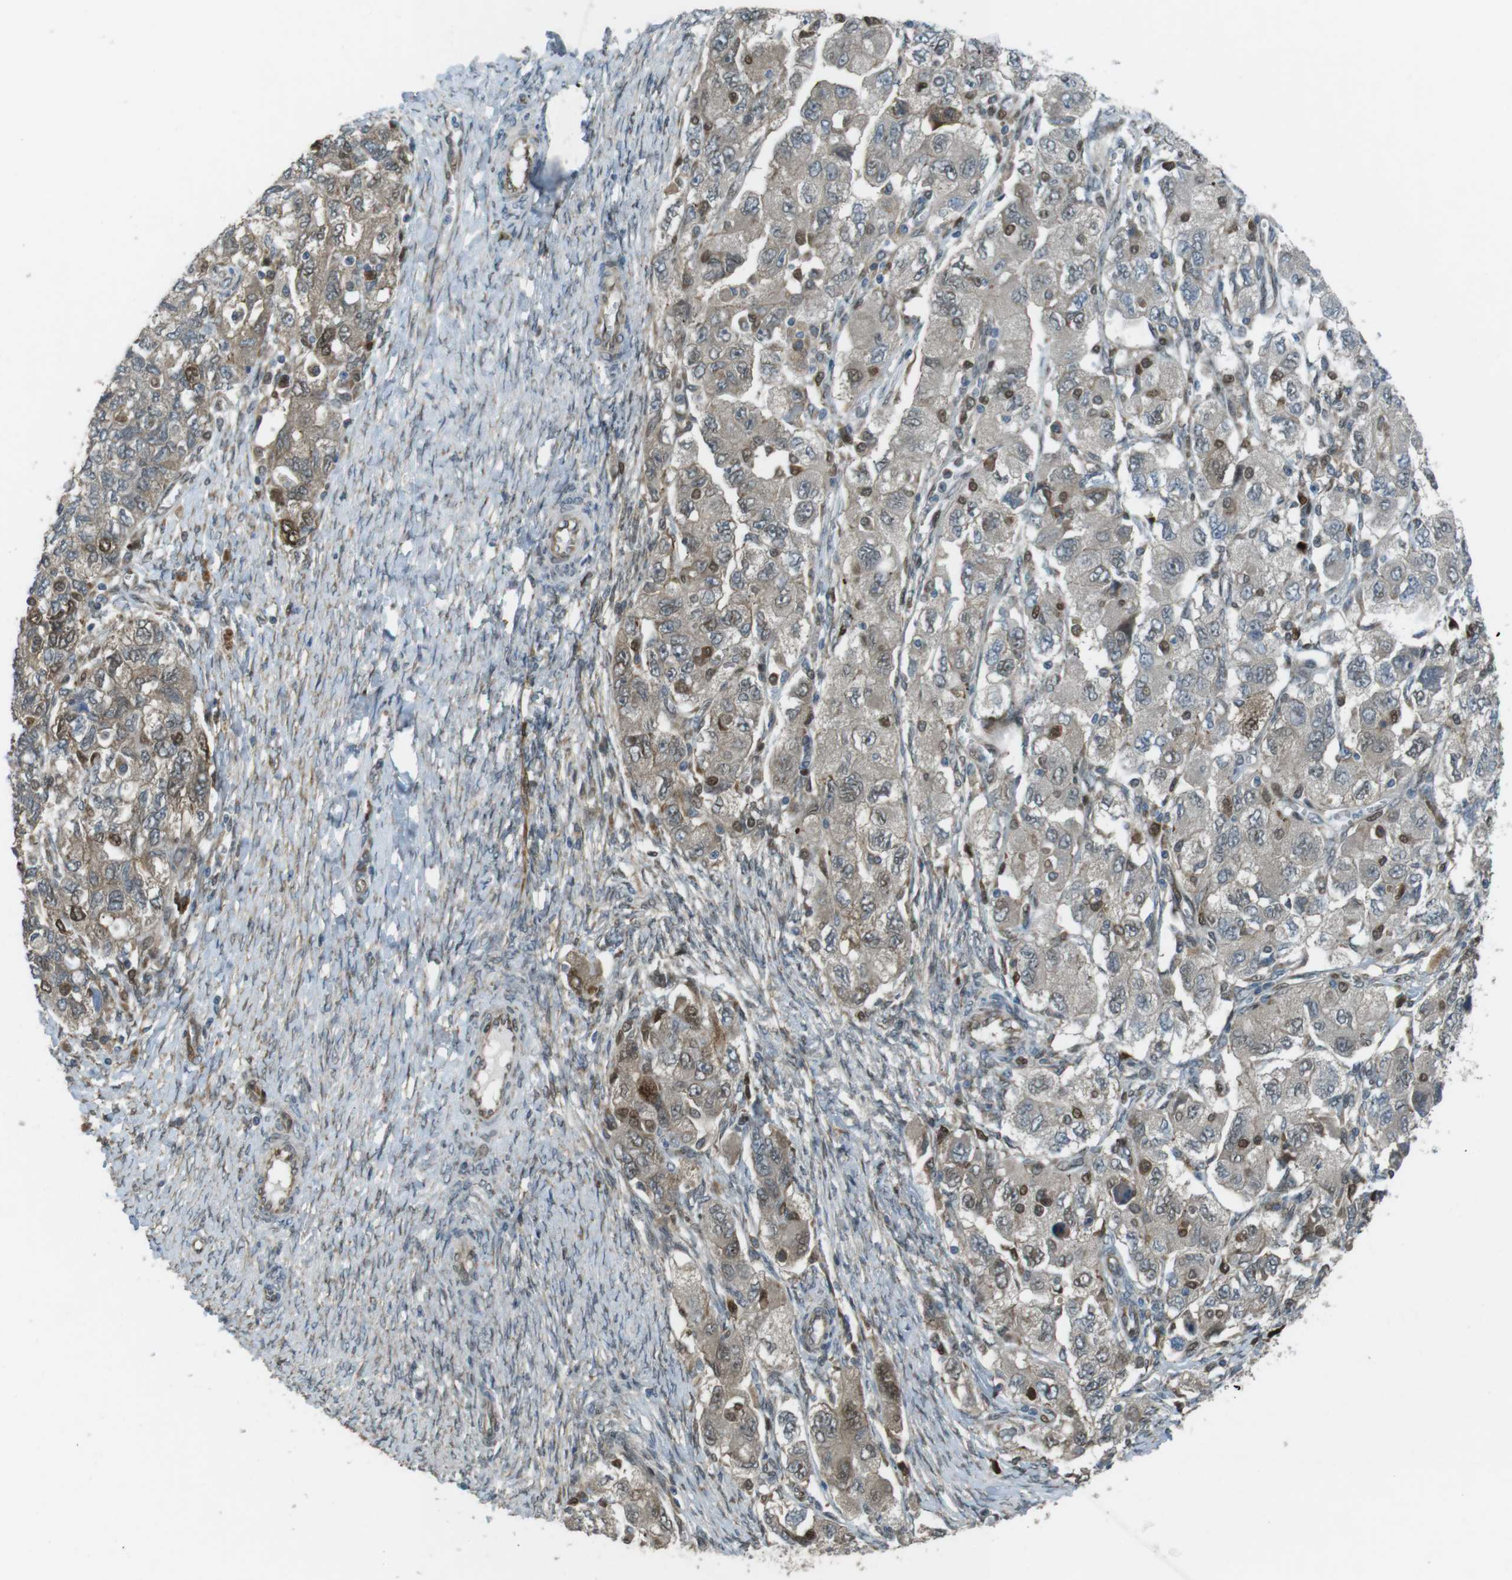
{"staining": {"intensity": "moderate", "quantity": "25%-75%", "location": "cytoplasmic/membranous,nuclear"}, "tissue": "ovarian cancer", "cell_type": "Tumor cells", "image_type": "cancer", "snomed": [{"axis": "morphology", "description": "Carcinoma, NOS"}, {"axis": "morphology", "description": "Cystadenocarcinoma, serous, NOS"}, {"axis": "topography", "description": "Ovary"}], "caption": "DAB (3,3'-diaminobenzidine) immunohistochemical staining of ovarian carcinoma displays moderate cytoplasmic/membranous and nuclear protein positivity in about 25%-75% of tumor cells.", "gene": "ZNF330", "patient": {"sex": "female", "age": 69}}